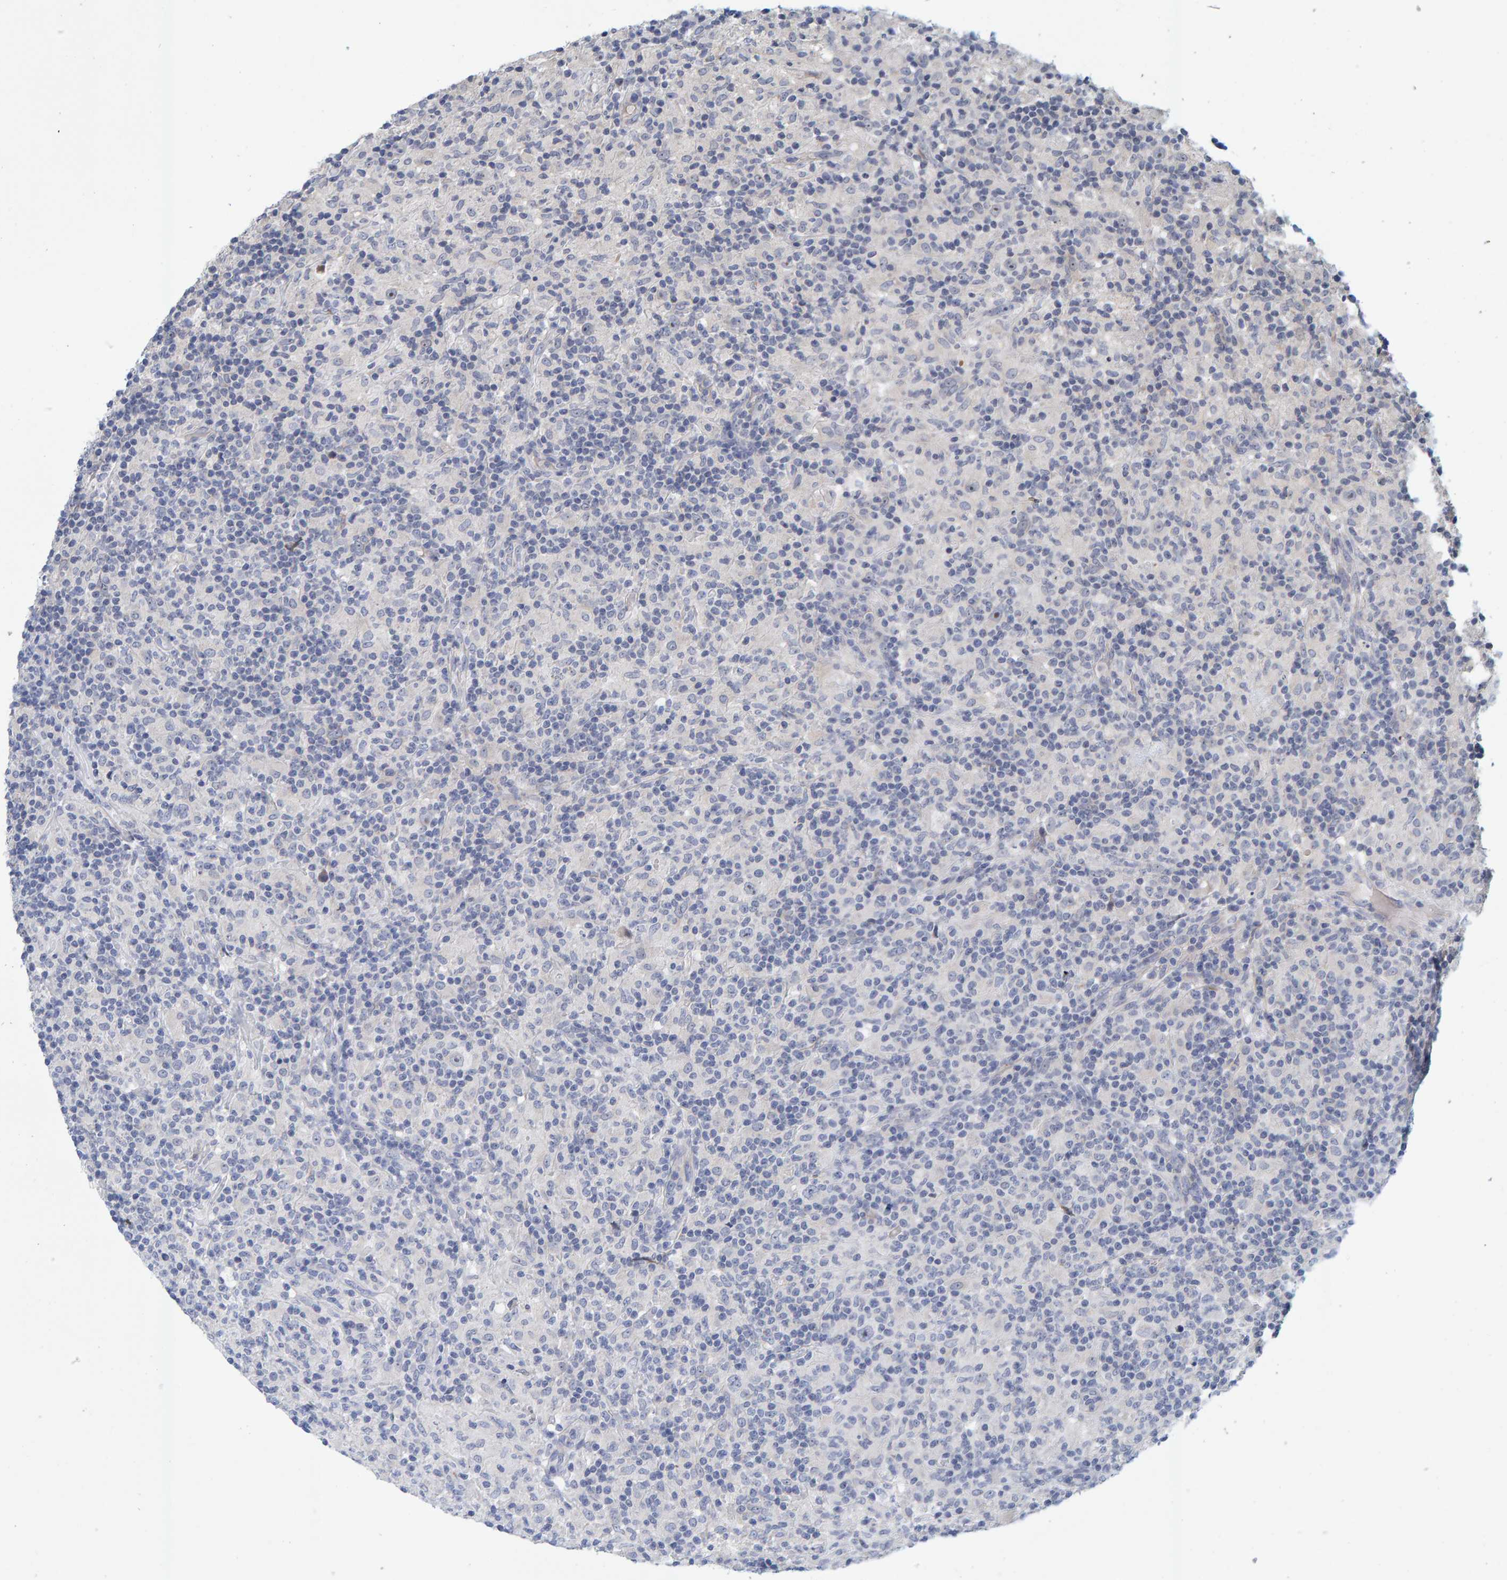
{"staining": {"intensity": "weak", "quantity": "25%-75%", "location": "nuclear"}, "tissue": "lymphoma", "cell_type": "Tumor cells", "image_type": "cancer", "snomed": [{"axis": "morphology", "description": "Hodgkin's disease, NOS"}, {"axis": "topography", "description": "Lymph node"}], "caption": "A high-resolution histopathology image shows immunohistochemistry staining of Hodgkin's disease, which displays weak nuclear staining in about 25%-75% of tumor cells. Ihc stains the protein in brown and the nuclei are stained blue.", "gene": "ZNF77", "patient": {"sex": "male", "age": 70}}